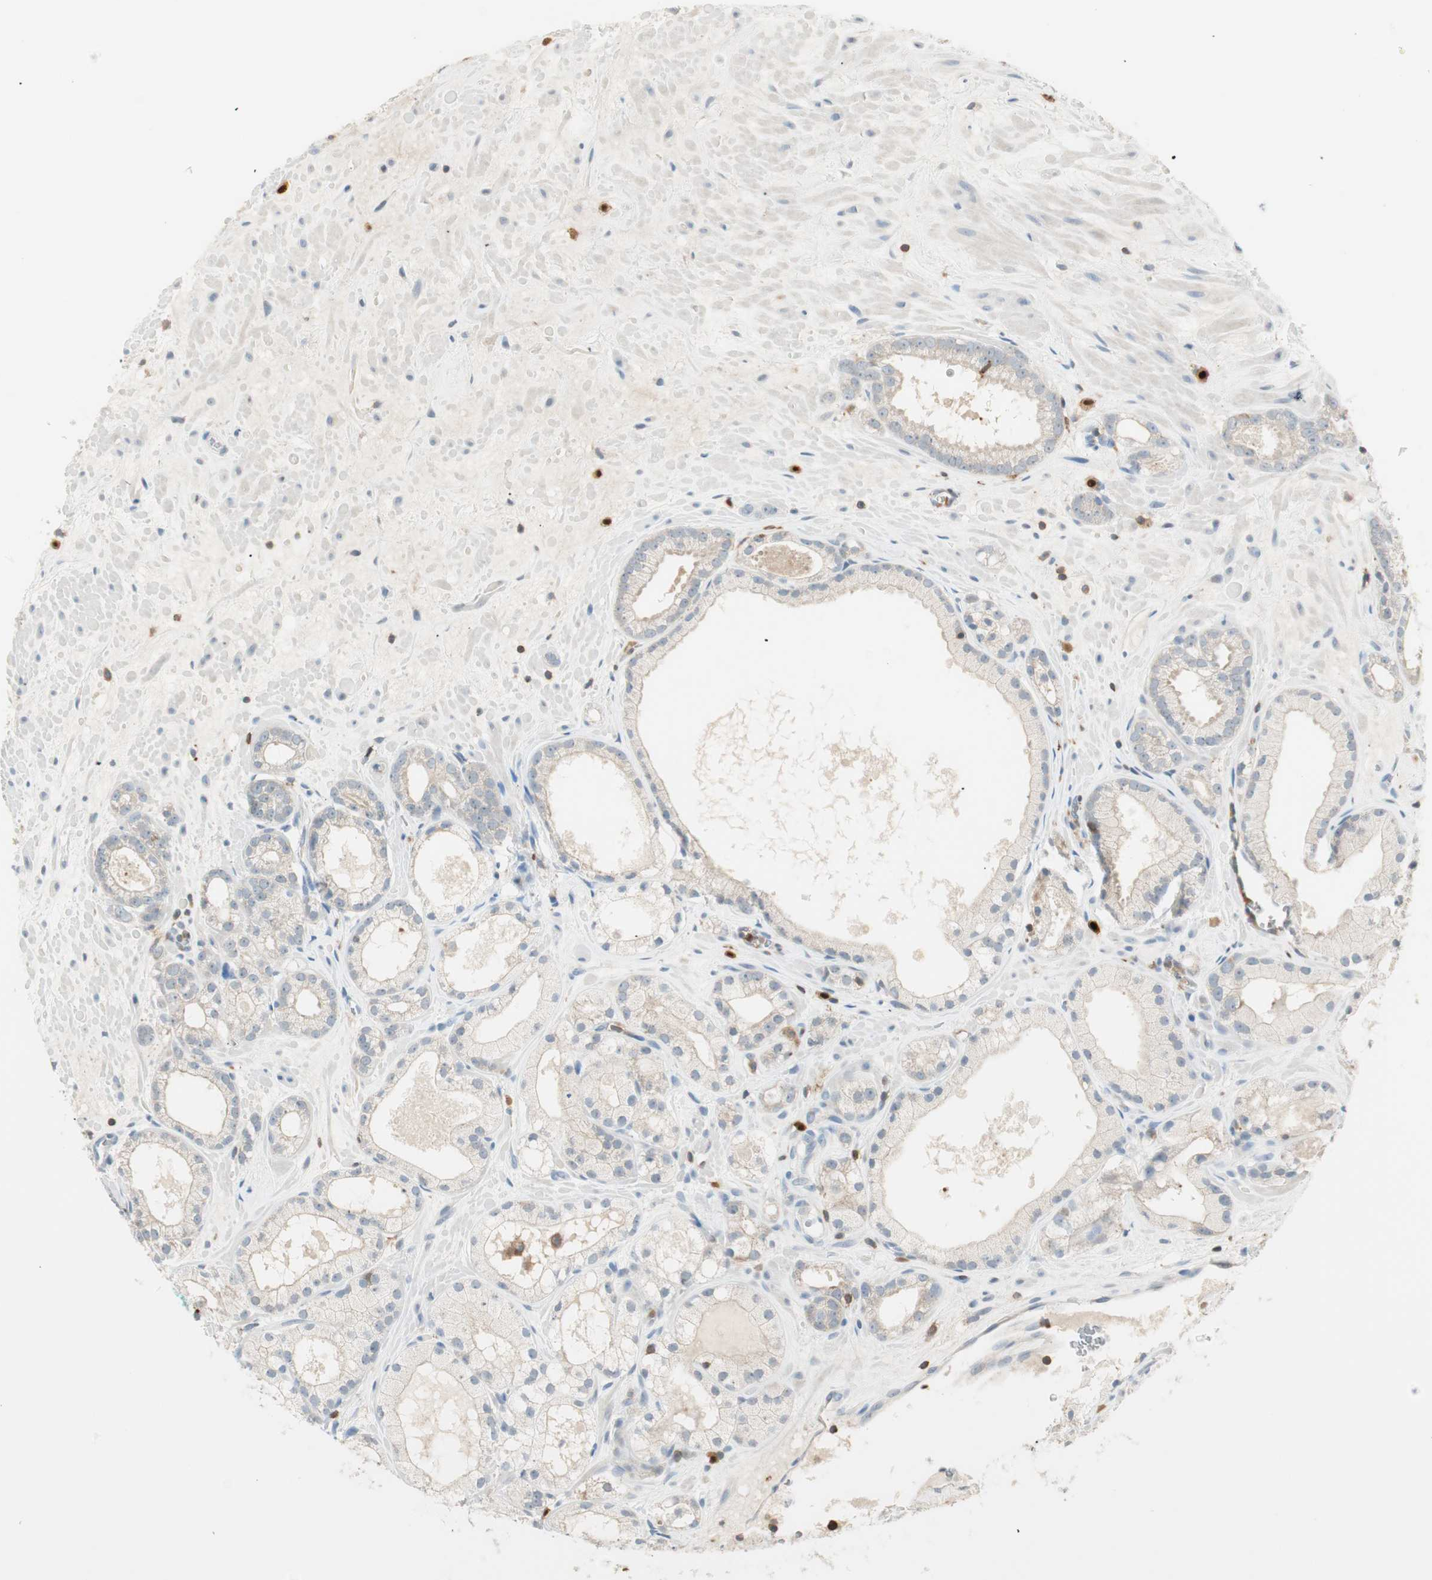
{"staining": {"intensity": "negative", "quantity": "none", "location": "none"}, "tissue": "prostate cancer", "cell_type": "Tumor cells", "image_type": "cancer", "snomed": [{"axis": "morphology", "description": "Adenocarcinoma, Low grade"}, {"axis": "topography", "description": "Prostate"}], "caption": "High power microscopy image of an immunohistochemistry histopathology image of prostate cancer (adenocarcinoma (low-grade)), revealing no significant staining in tumor cells. (DAB immunohistochemistry visualized using brightfield microscopy, high magnification).", "gene": "HPGD", "patient": {"sex": "male", "age": 57}}